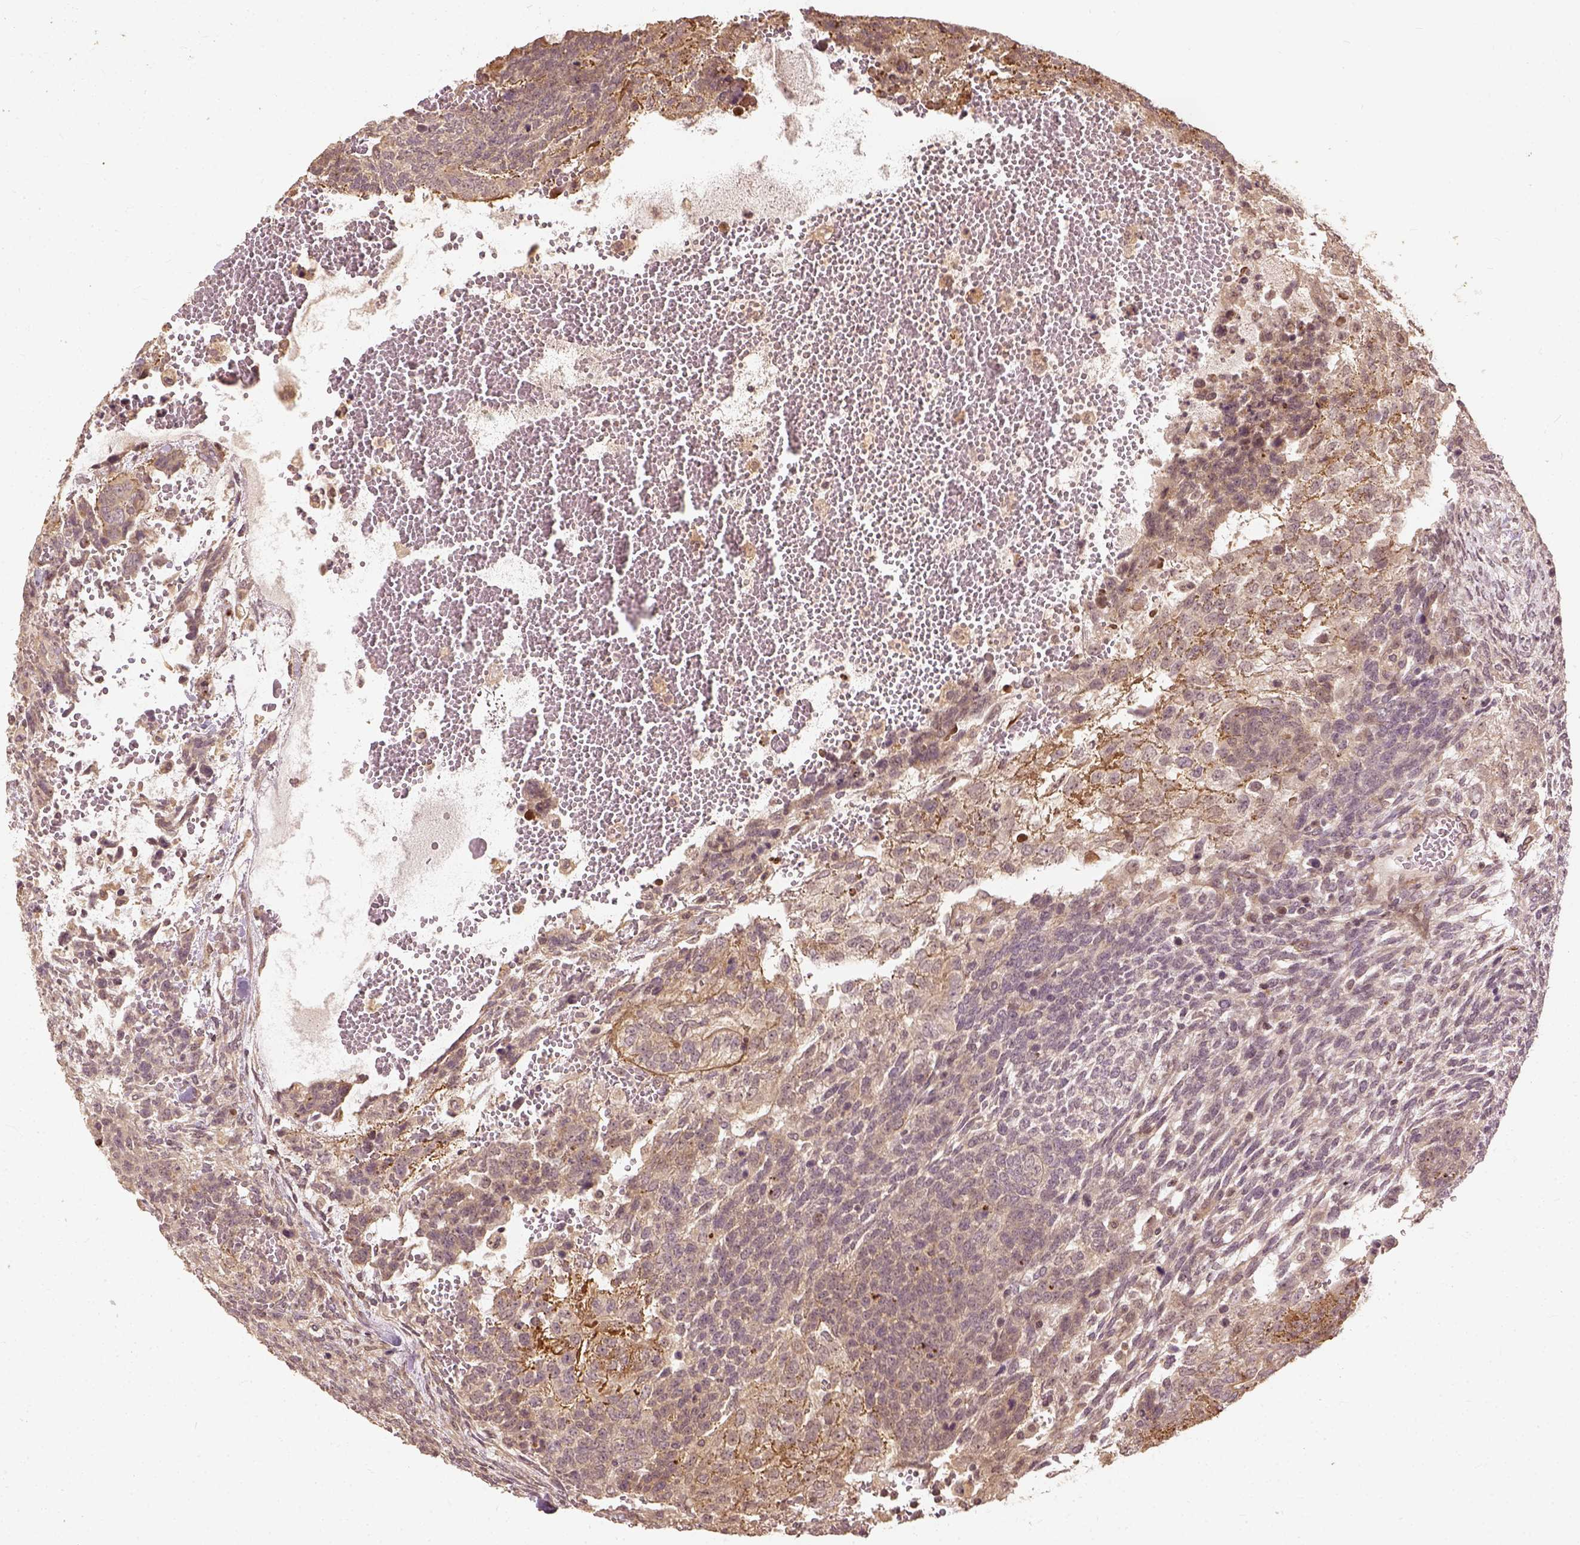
{"staining": {"intensity": "moderate", "quantity": "<25%", "location": "cytoplasmic/membranous"}, "tissue": "testis cancer", "cell_type": "Tumor cells", "image_type": "cancer", "snomed": [{"axis": "morphology", "description": "Normal tissue, NOS"}, {"axis": "morphology", "description": "Carcinoma, Embryonal, NOS"}, {"axis": "topography", "description": "Testis"}, {"axis": "topography", "description": "Epididymis"}], "caption": "Moderate cytoplasmic/membranous positivity for a protein is identified in approximately <25% of tumor cells of testis cancer (embryonal carcinoma) using immunohistochemistry (IHC).", "gene": "VEGFA", "patient": {"sex": "male", "age": 23}}